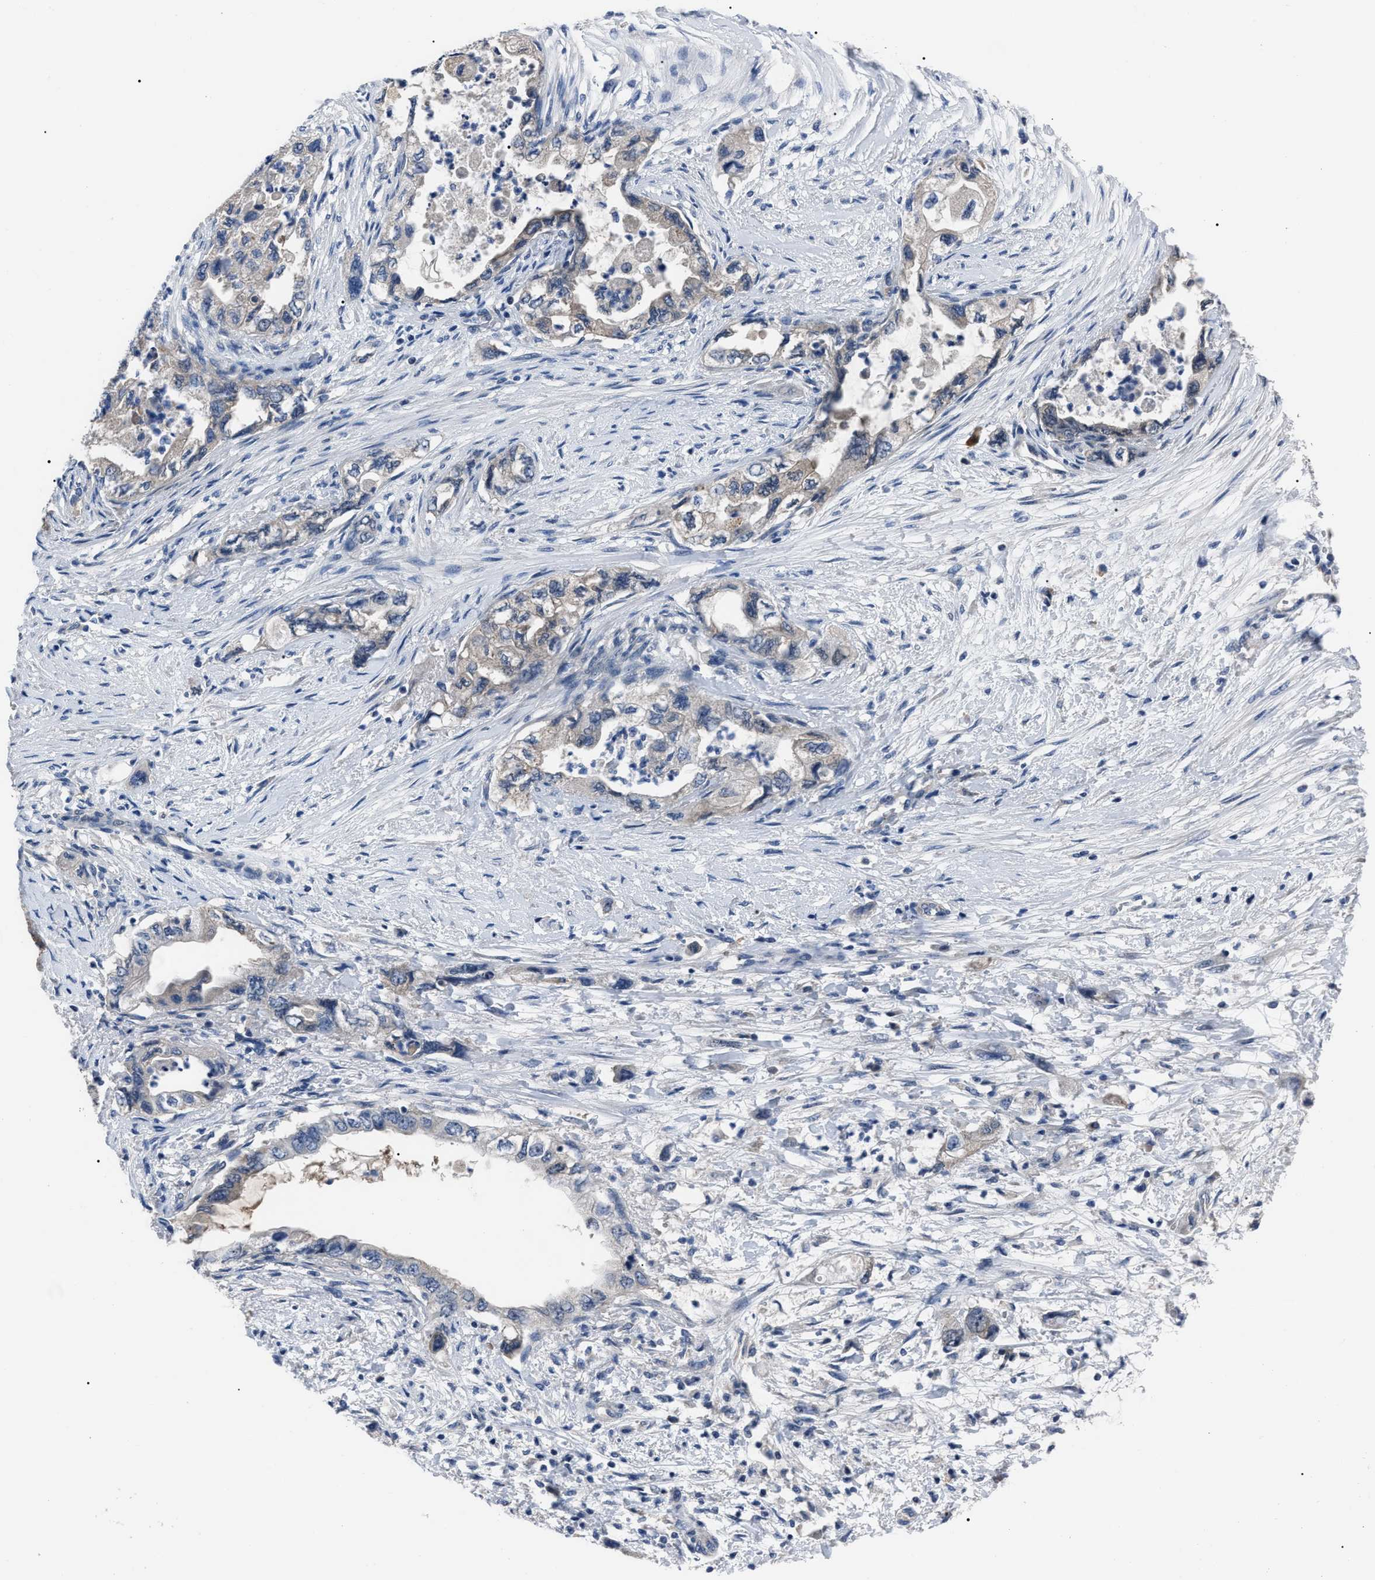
{"staining": {"intensity": "negative", "quantity": "none", "location": "none"}, "tissue": "pancreatic cancer", "cell_type": "Tumor cells", "image_type": "cancer", "snomed": [{"axis": "morphology", "description": "Adenocarcinoma, NOS"}, {"axis": "topography", "description": "Pancreas"}], "caption": "There is no significant positivity in tumor cells of pancreatic adenocarcinoma.", "gene": "LRWD1", "patient": {"sex": "female", "age": 73}}